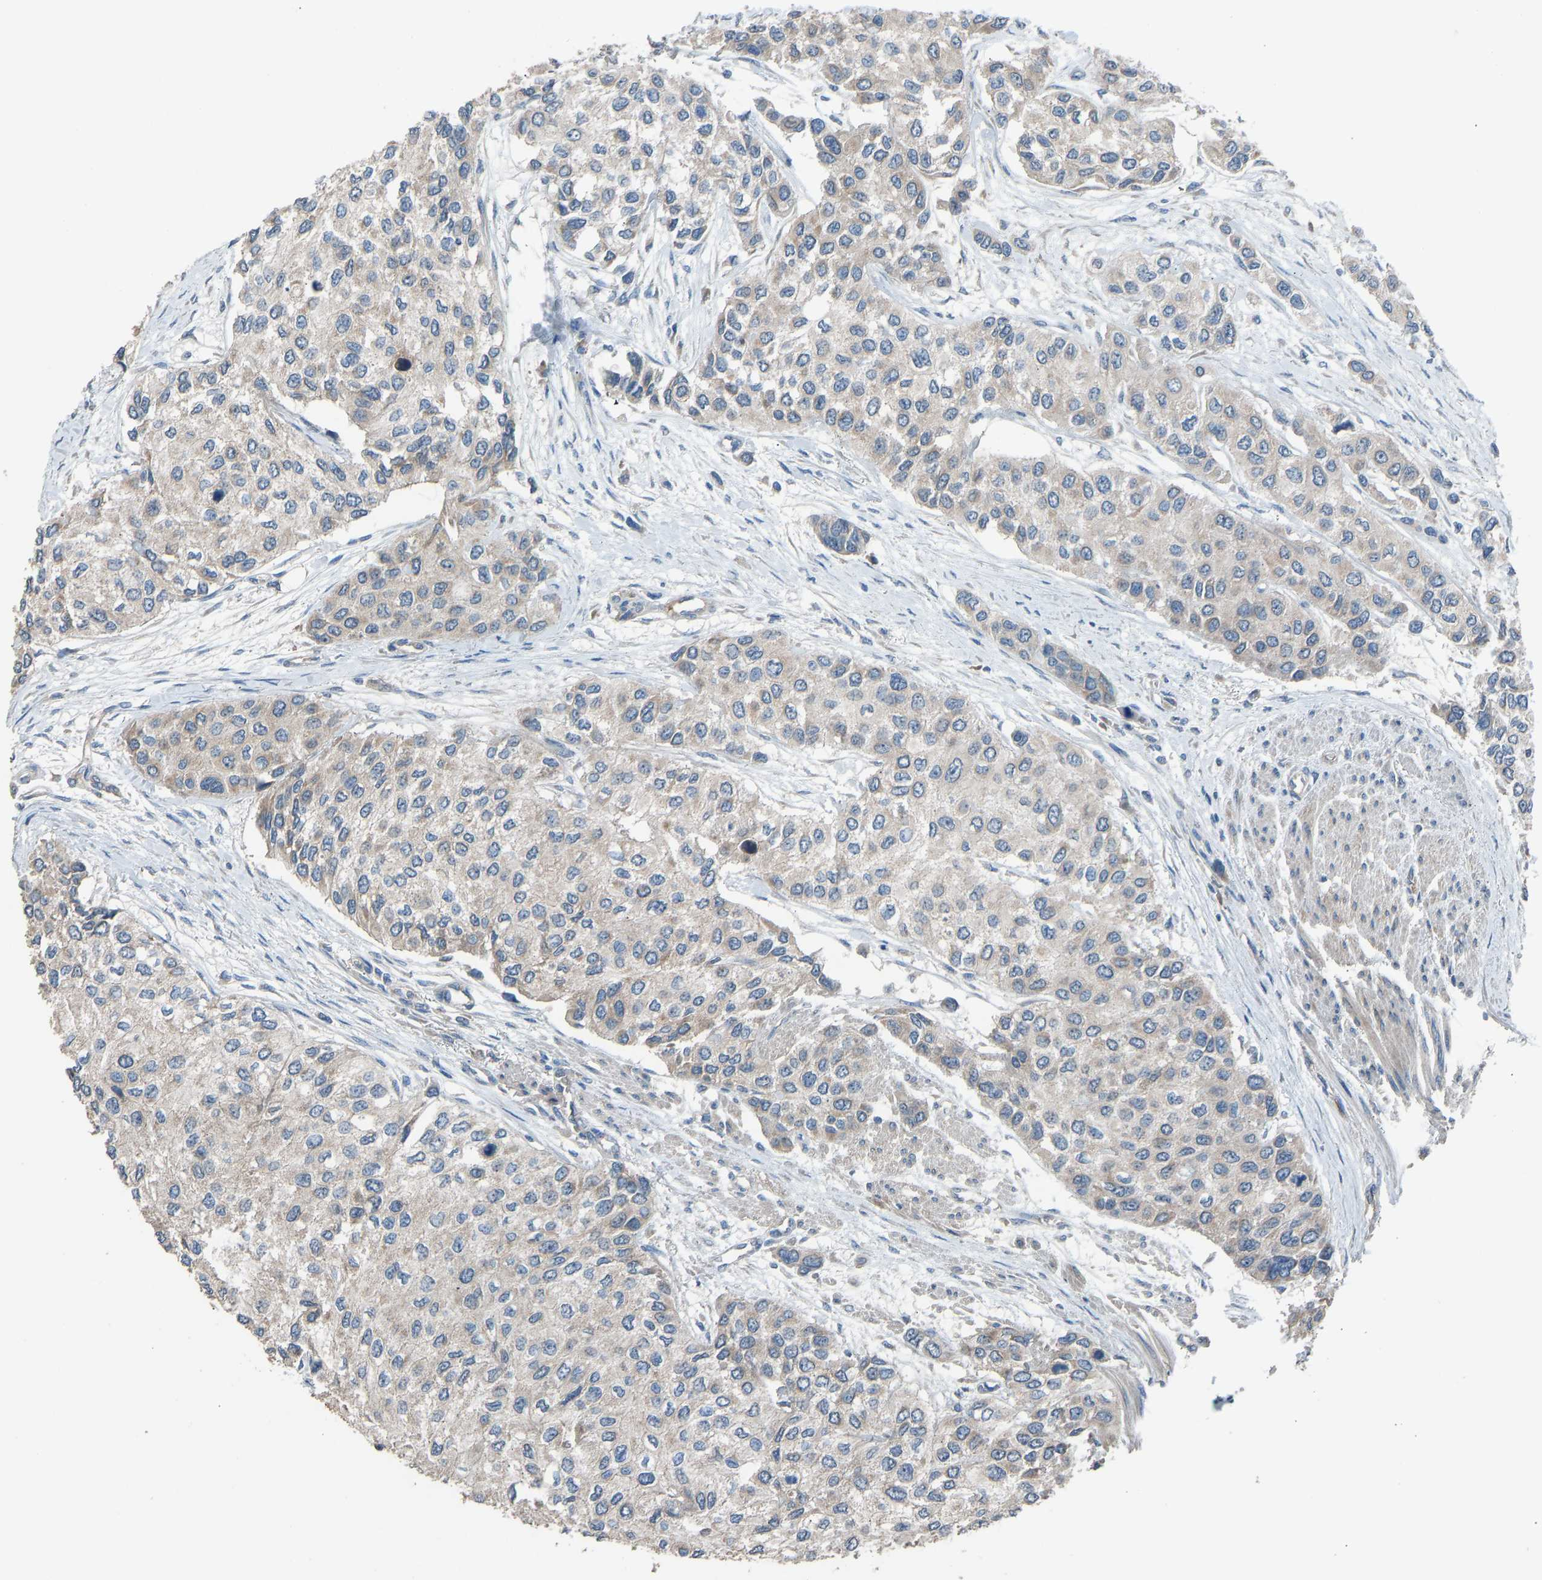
{"staining": {"intensity": "weak", "quantity": "<25%", "location": "cytoplasmic/membranous"}, "tissue": "urothelial cancer", "cell_type": "Tumor cells", "image_type": "cancer", "snomed": [{"axis": "morphology", "description": "Urothelial carcinoma, High grade"}, {"axis": "topography", "description": "Urinary bladder"}], "caption": "IHC of human high-grade urothelial carcinoma exhibits no staining in tumor cells. The staining was performed using DAB to visualize the protein expression in brown, while the nuclei were stained in blue with hematoxylin (Magnification: 20x).", "gene": "TGFBR3", "patient": {"sex": "female", "age": 56}}